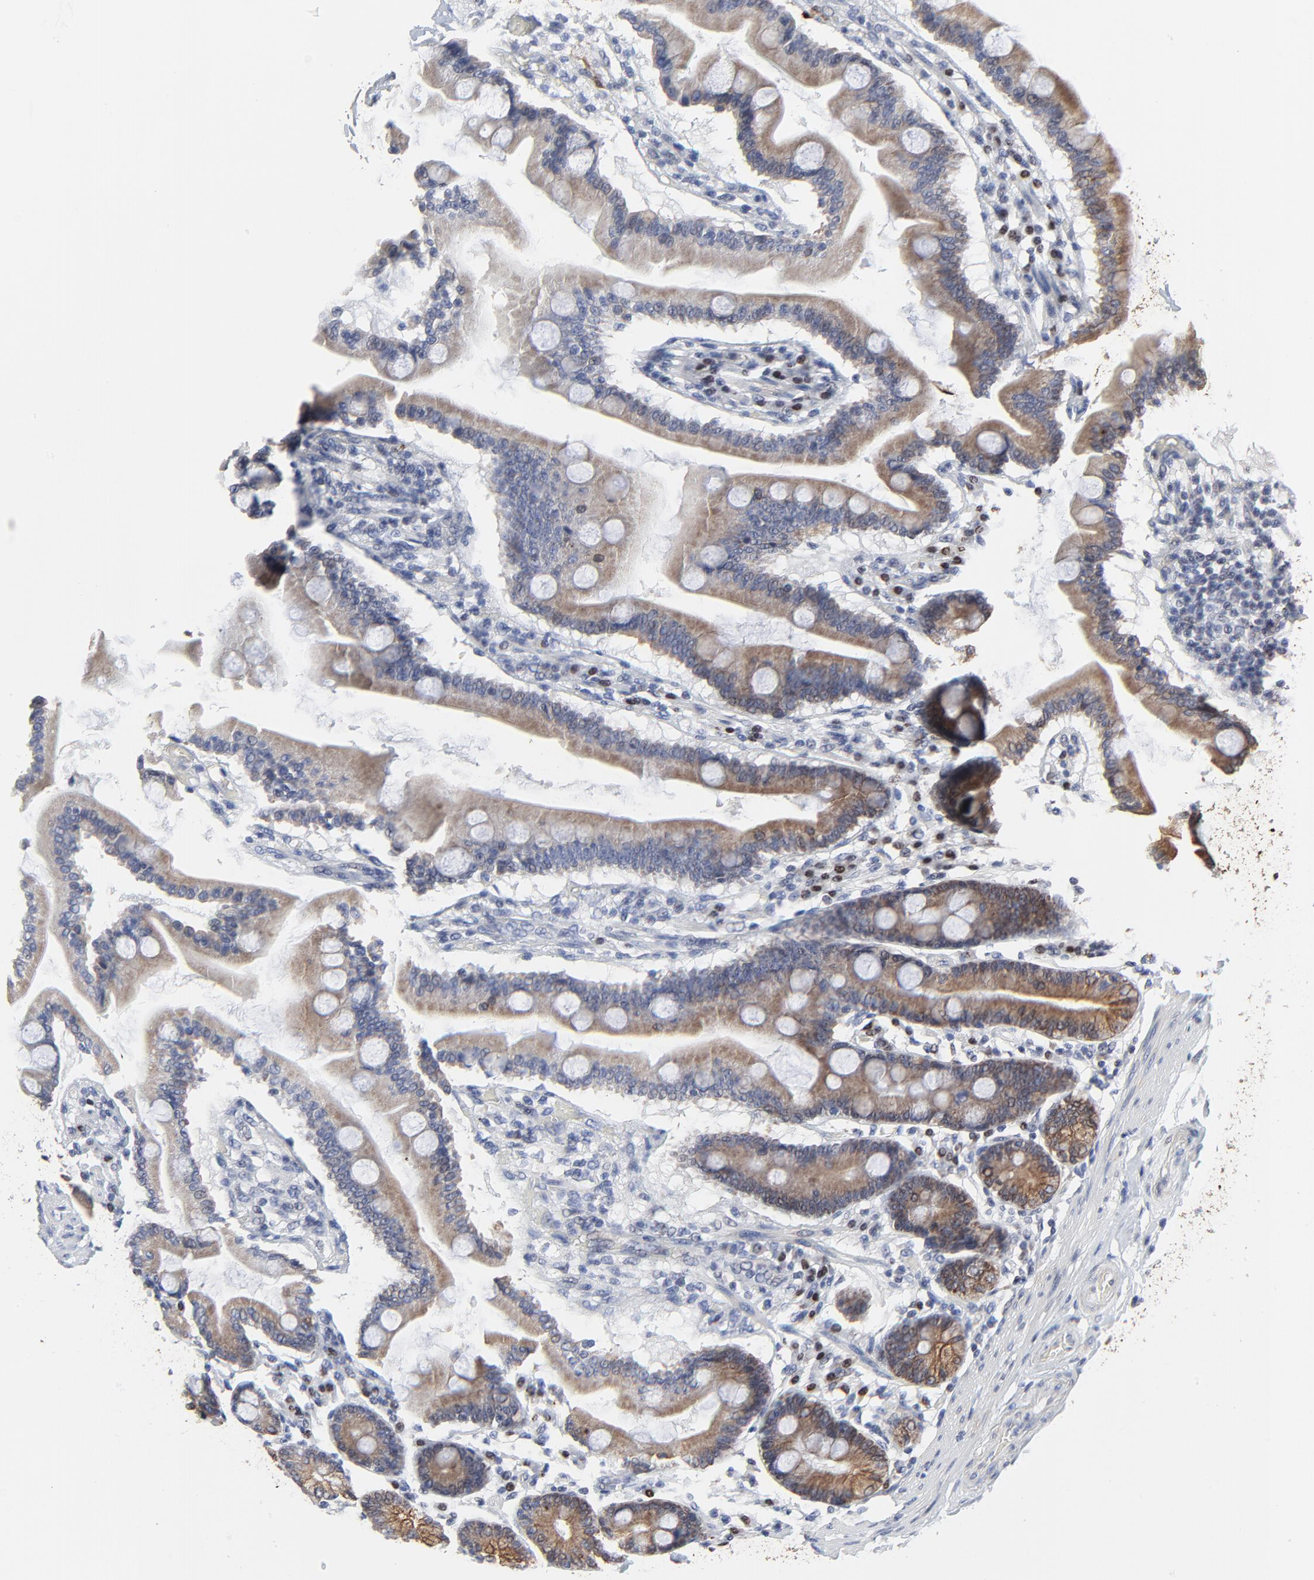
{"staining": {"intensity": "moderate", "quantity": "25%-75%", "location": "cytoplasmic/membranous"}, "tissue": "duodenum", "cell_type": "Glandular cells", "image_type": "normal", "snomed": [{"axis": "morphology", "description": "Normal tissue, NOS"}, {"axis": "topography", "description": "Duodenum"}], "caption": "DAB (3,3'-diaminobenzidine) immunohistochemical staining of benign duodenum displays moderate cytoplasmic/membranous protein expression in approximately 25%-75% of glandular cells. Nuclei are stained in blue.", "gene": "LNX1", "patient": {"sex": "female", "age": 64}}